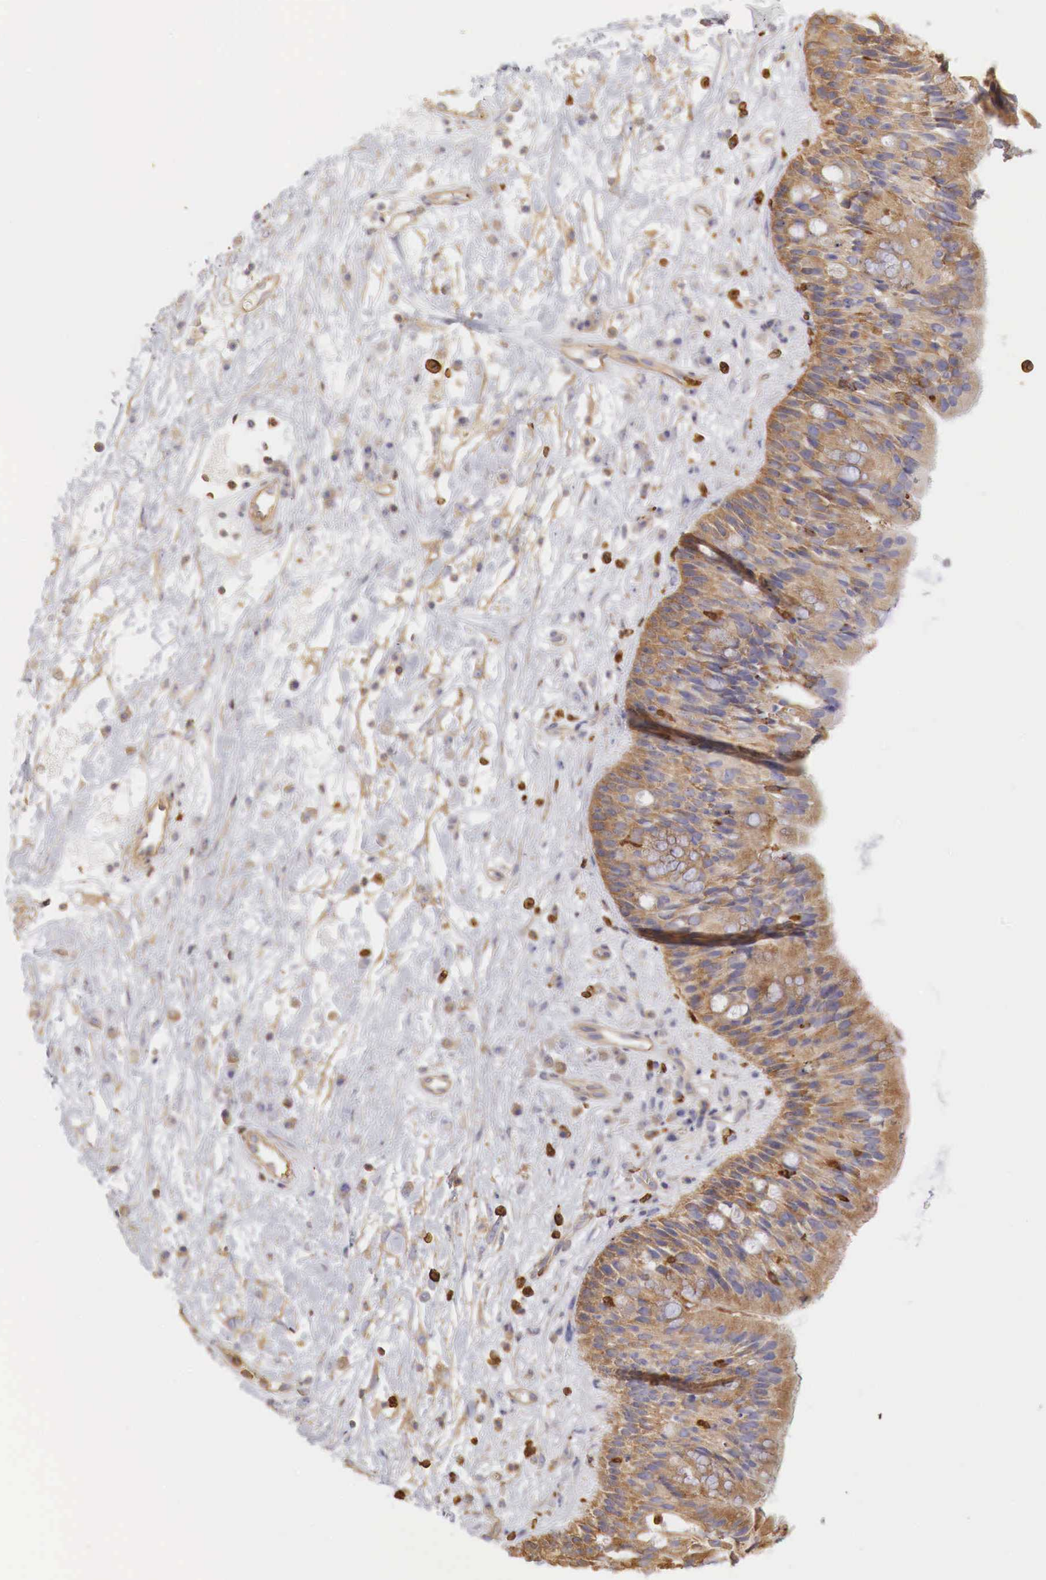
{"staining": {"intensity": "moderate", "quantity": ">75%", "location": "cytoplasmic/membranous"}, "tissue": "nasopharynx", "cell_type": "Respiratory epithelial cells", "image_type": "normal", "snomed": [{"axis": "morphology", "description": "Normal tissue, NOS"}, {"axis": "topography", "description": "Nasopharynx"}], "caption": "High-power microscopy captured an immunohistochemistry (IHC) photomicrograph of normal nasopharynx, revealing moderate cytoplasmic/membranous positivity in about >75% of respiratory epithelial cells.", "gene": "G6PD", "patient": {"sex": "male", "age": 13}}